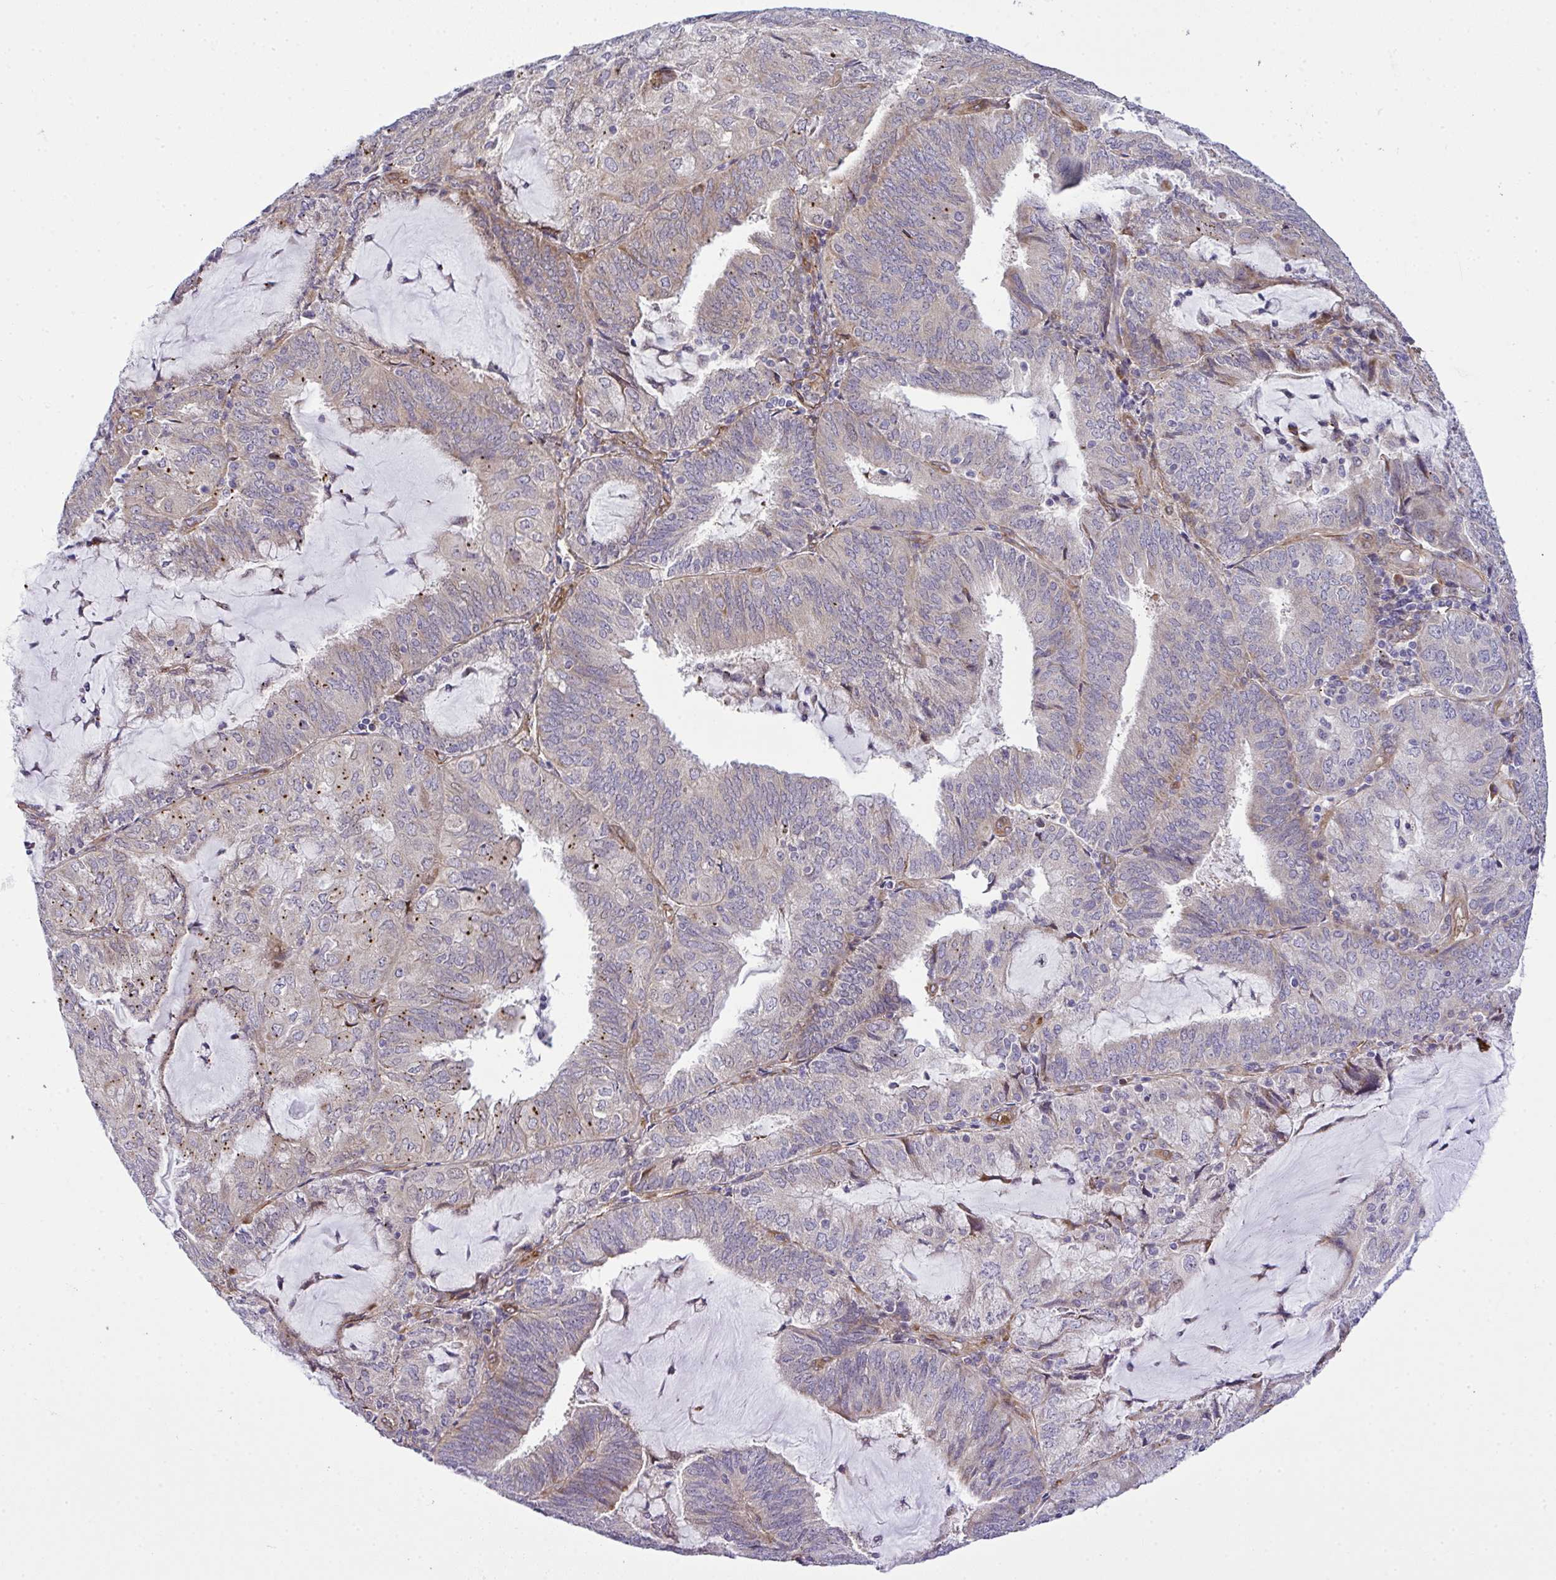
{"staining": {"intensity": "moderate", "quantity": "<25%", "location": "cytoplasmic/membranous"}, "tissue": "endometrial cancer", "cell_type": "Tumor cells", "image_type": "cancer", "snomed": [{"axis": "morphology", "description": "Adenocarcinoma, NOS"}, {"axis": "topography", "description": "Endometrium"}], "caption": "This micrograph shows IHC staining of endometrial adenocarcinoma, with low moderate cytoplasmic/membranous staining in approximately <25% of tumor cells.", "gene": "RSKR", "patient": {"sex": "female", "age": 81}}